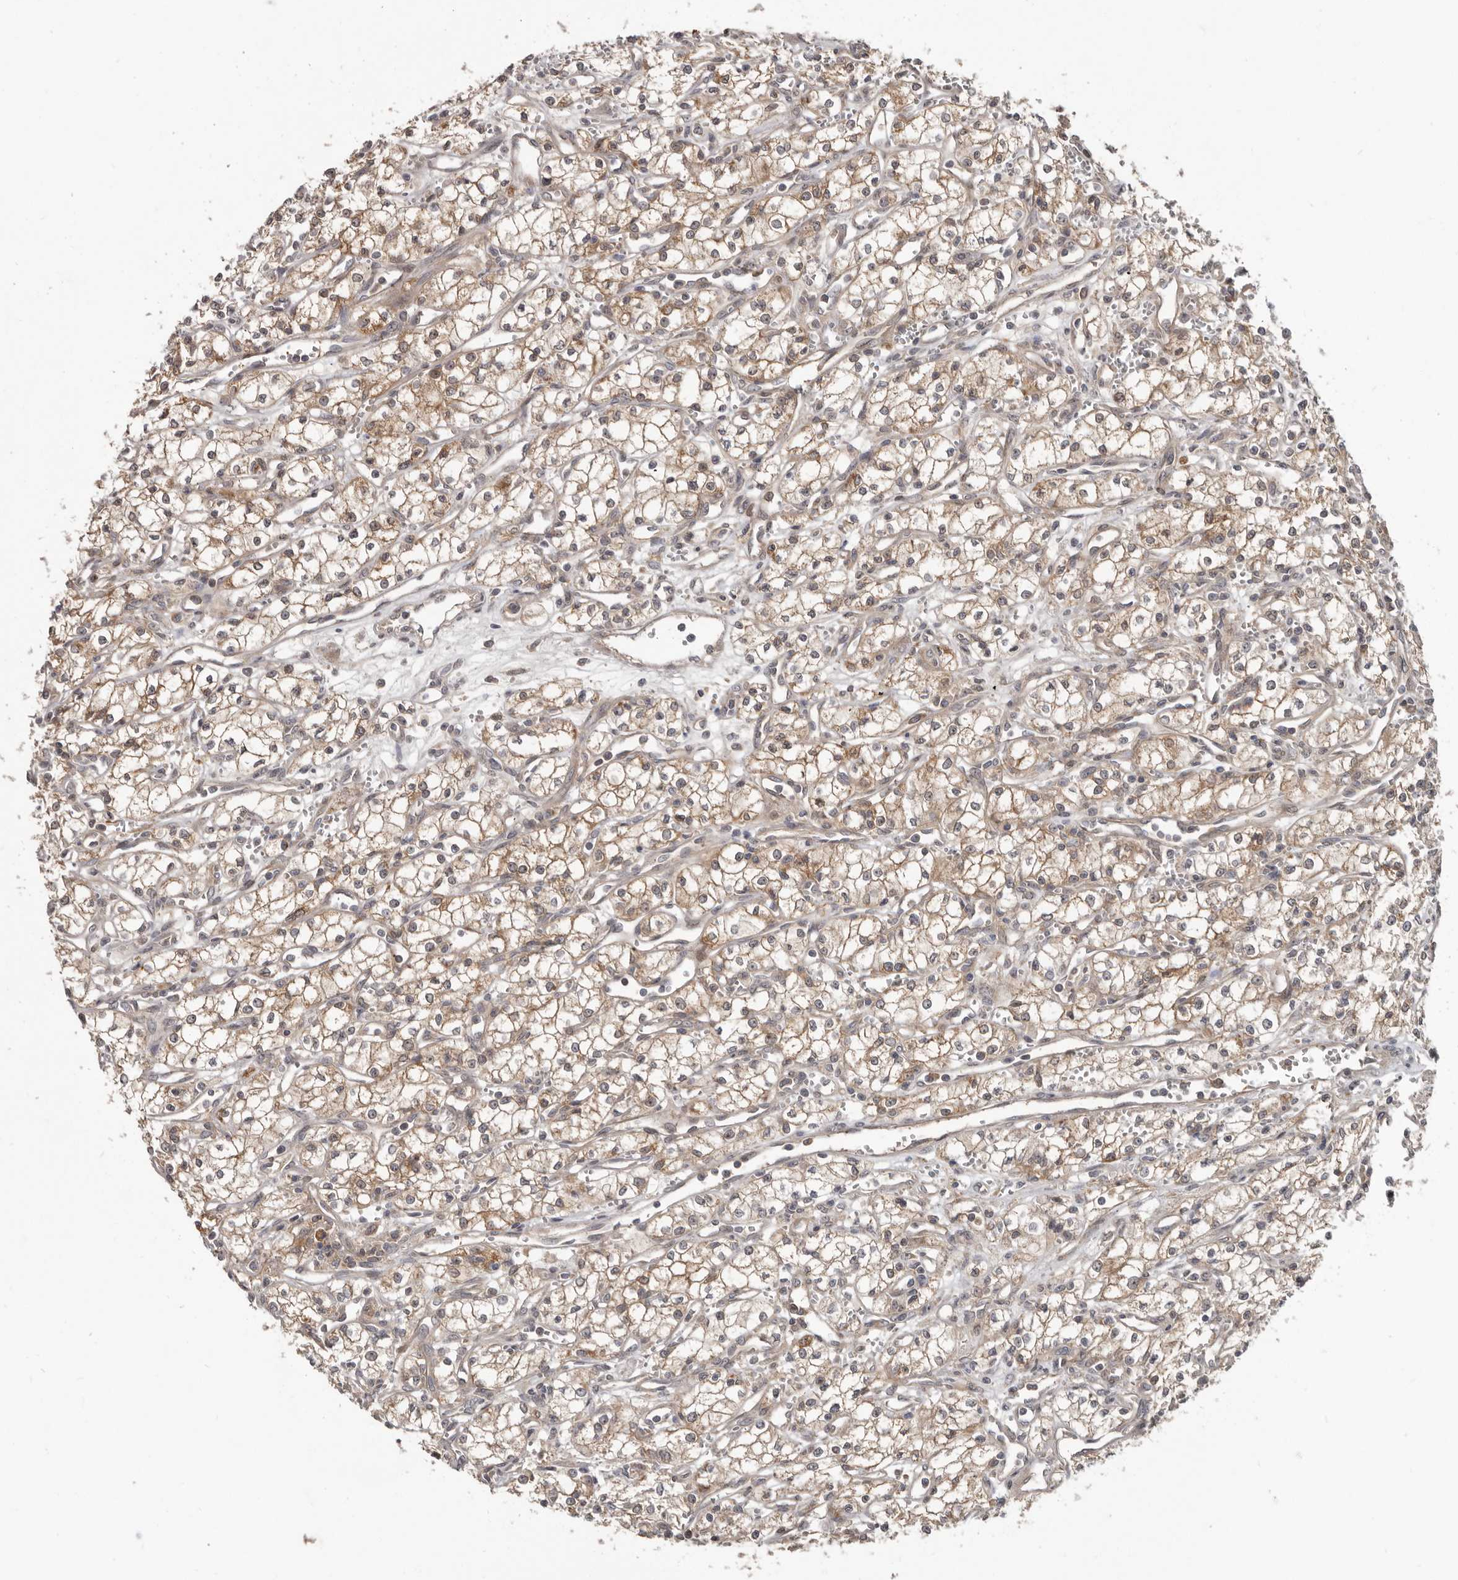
{"staining": {"intensity": "moderate", "quantity": ">75%", "location": "cytoplasmic/membranous"}, "tissue": "renal cancer", "cell_type": "Tumor cells", "image_type": "cancer", "snomed": [{"axis": "morphology", "description": "Adenocarcinoma, NOS"}, {"axis": "topography", "description": "Kidney"}], "caption": "Renal cancer tissue reveals moderate cytoplasmic/membranous expression in about >75% of tumor cells, visualized by immunohistochemistry. (DAB IHC, brown staining for protein, blue staining for nuclei).", "gene": "BAD", "patient": {"sex": "male", "age": 59}}